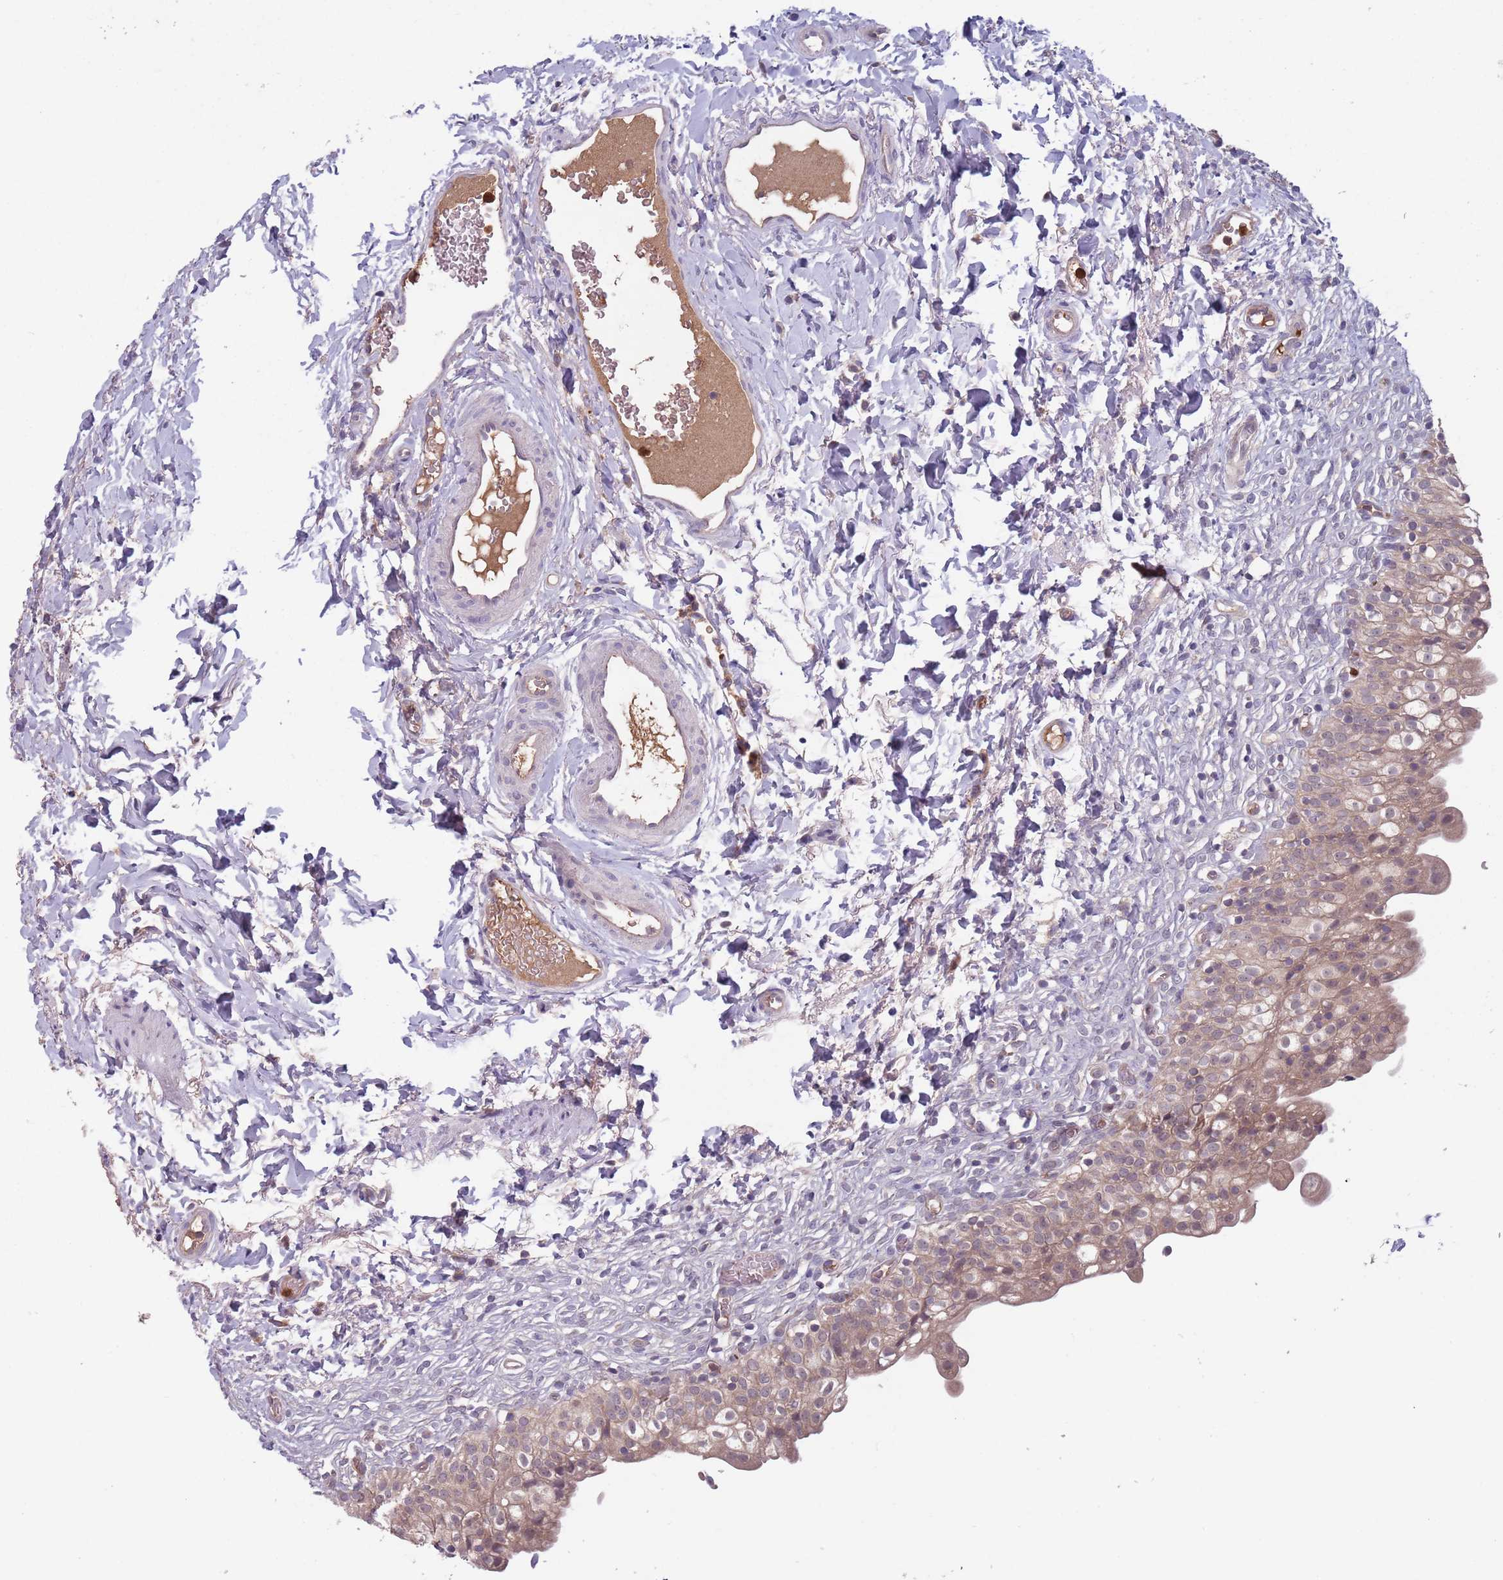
{"staining": {"intensity": "moderate", "quantity": ">75%", "location": "cytoplasmic/membranous"}, "tissue": "urinary bladder", "cell_type": "Urothelial cells", "image_type": "normal", "snomed": [{"axis": "morphology", "description": "Normal tissue, NOS"}, {"axis": "topography", "description": "Urinary bladder"}], "caption": "Protein staining reveals moderate cytoplasmic/membranous staining in about >75% of urothelial cells in unremarkable urinary bladder. (Stains: DAB (3,3'-diaminobenzidine) in brown, nuclei in blue, Microscopy: brightfield microscopy at high magnification).", "gene": "TYW1B", "patient": {"sex": "male", "age": 55}}